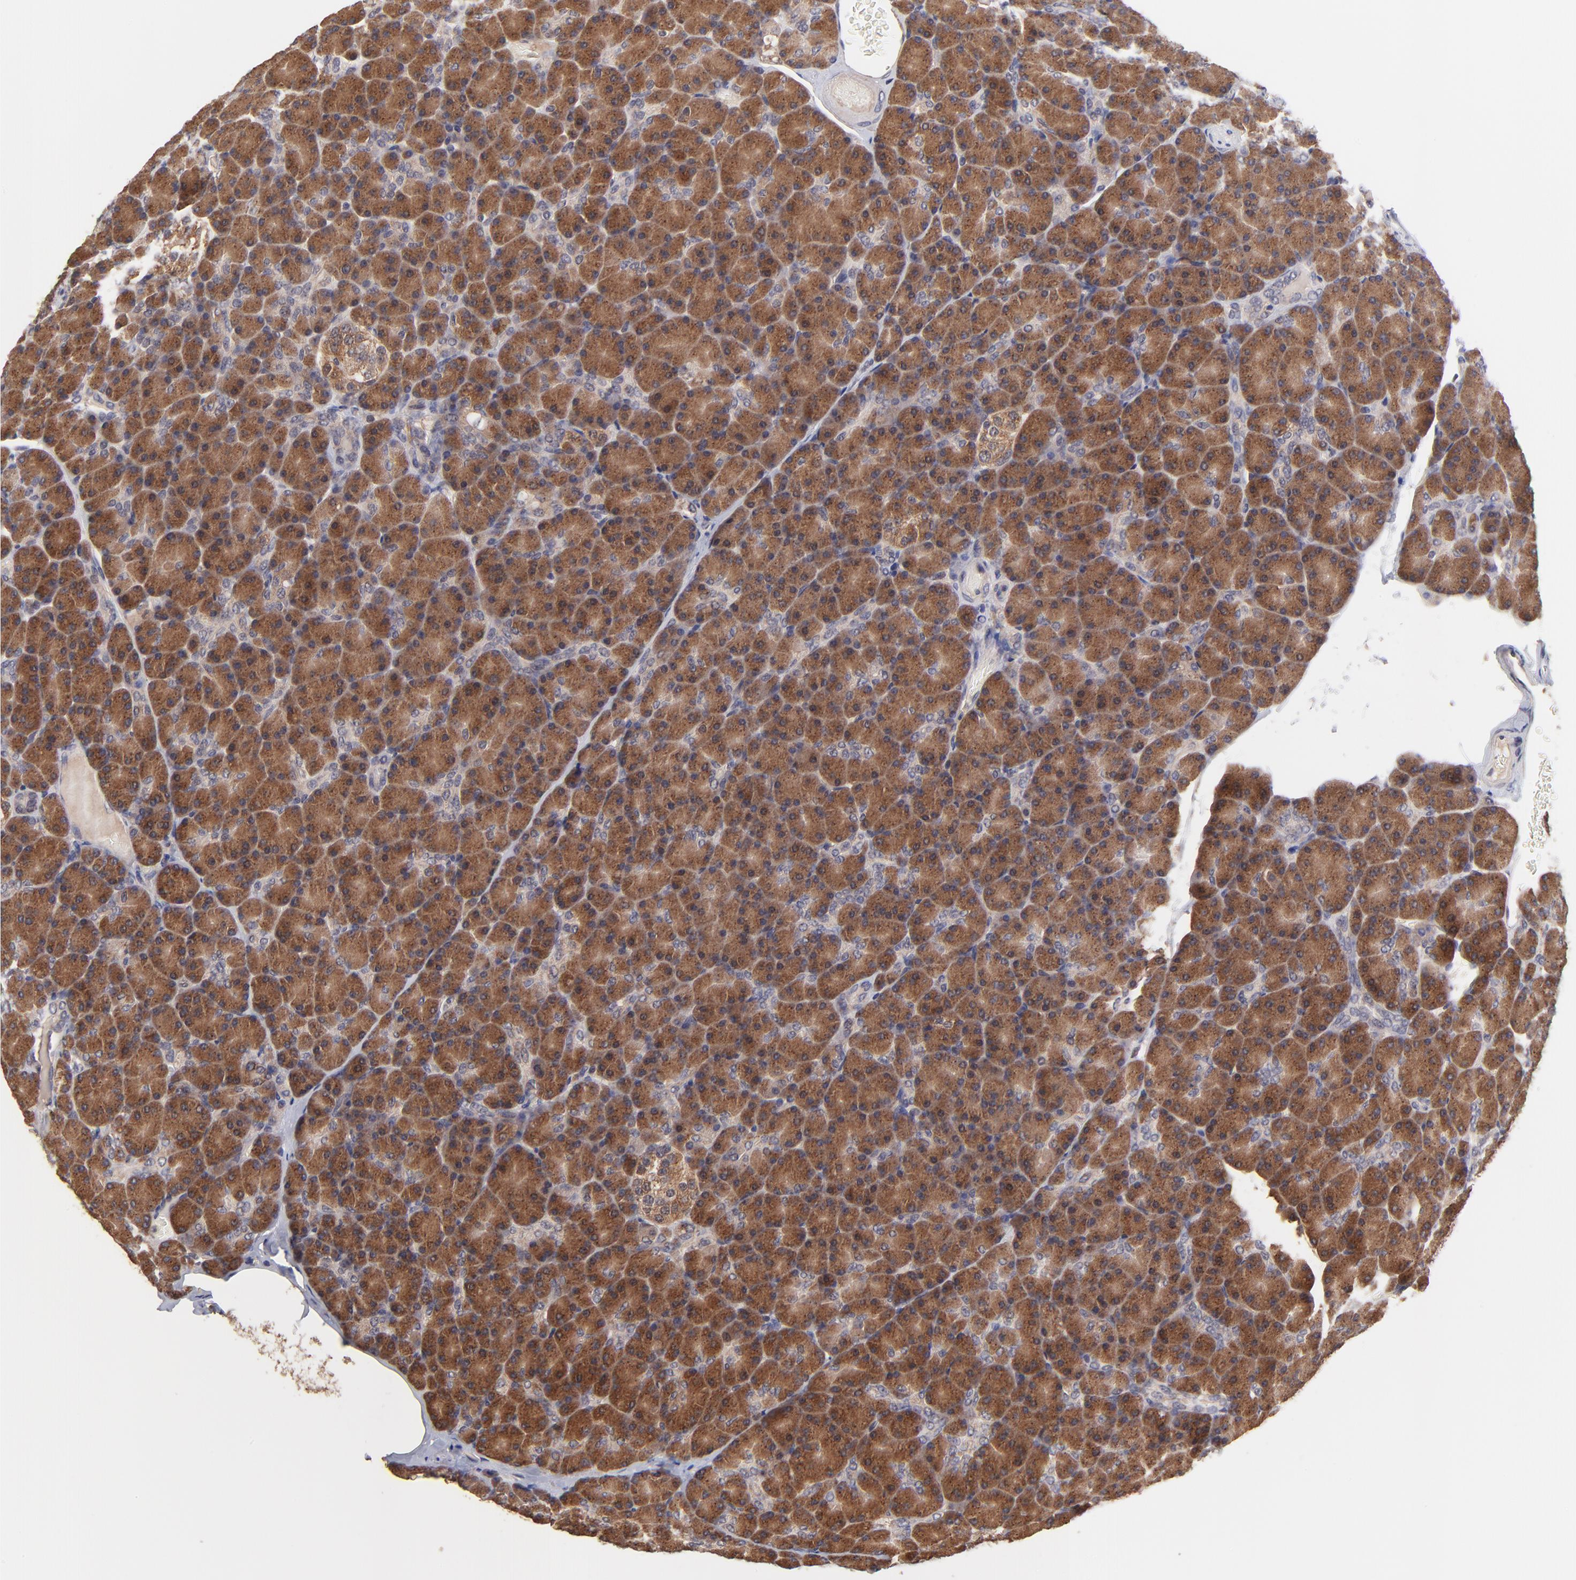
{"staining": {"intensity": "strong", "quantity": ">75%", "location": "cytoplasmic/membranous"}, "tissue": "pancreas", "cell_type": "Exocrine glandular cells", "image_type": "normal", "snomed": [{"axis": "morphology", "description": "Normal tissue, NOS"}, {"axis": "topography", "description": "Pancreas"}], "caption": "A micrograph showing strong cytoplasmic/membranous positivity in about >75% of exocrine glandular cells in benign pancreas, as visualized by brown immunohistochemical staining.", "gene": "BAIAP2L2", "patient": {"sex": "female", "age": 43}}